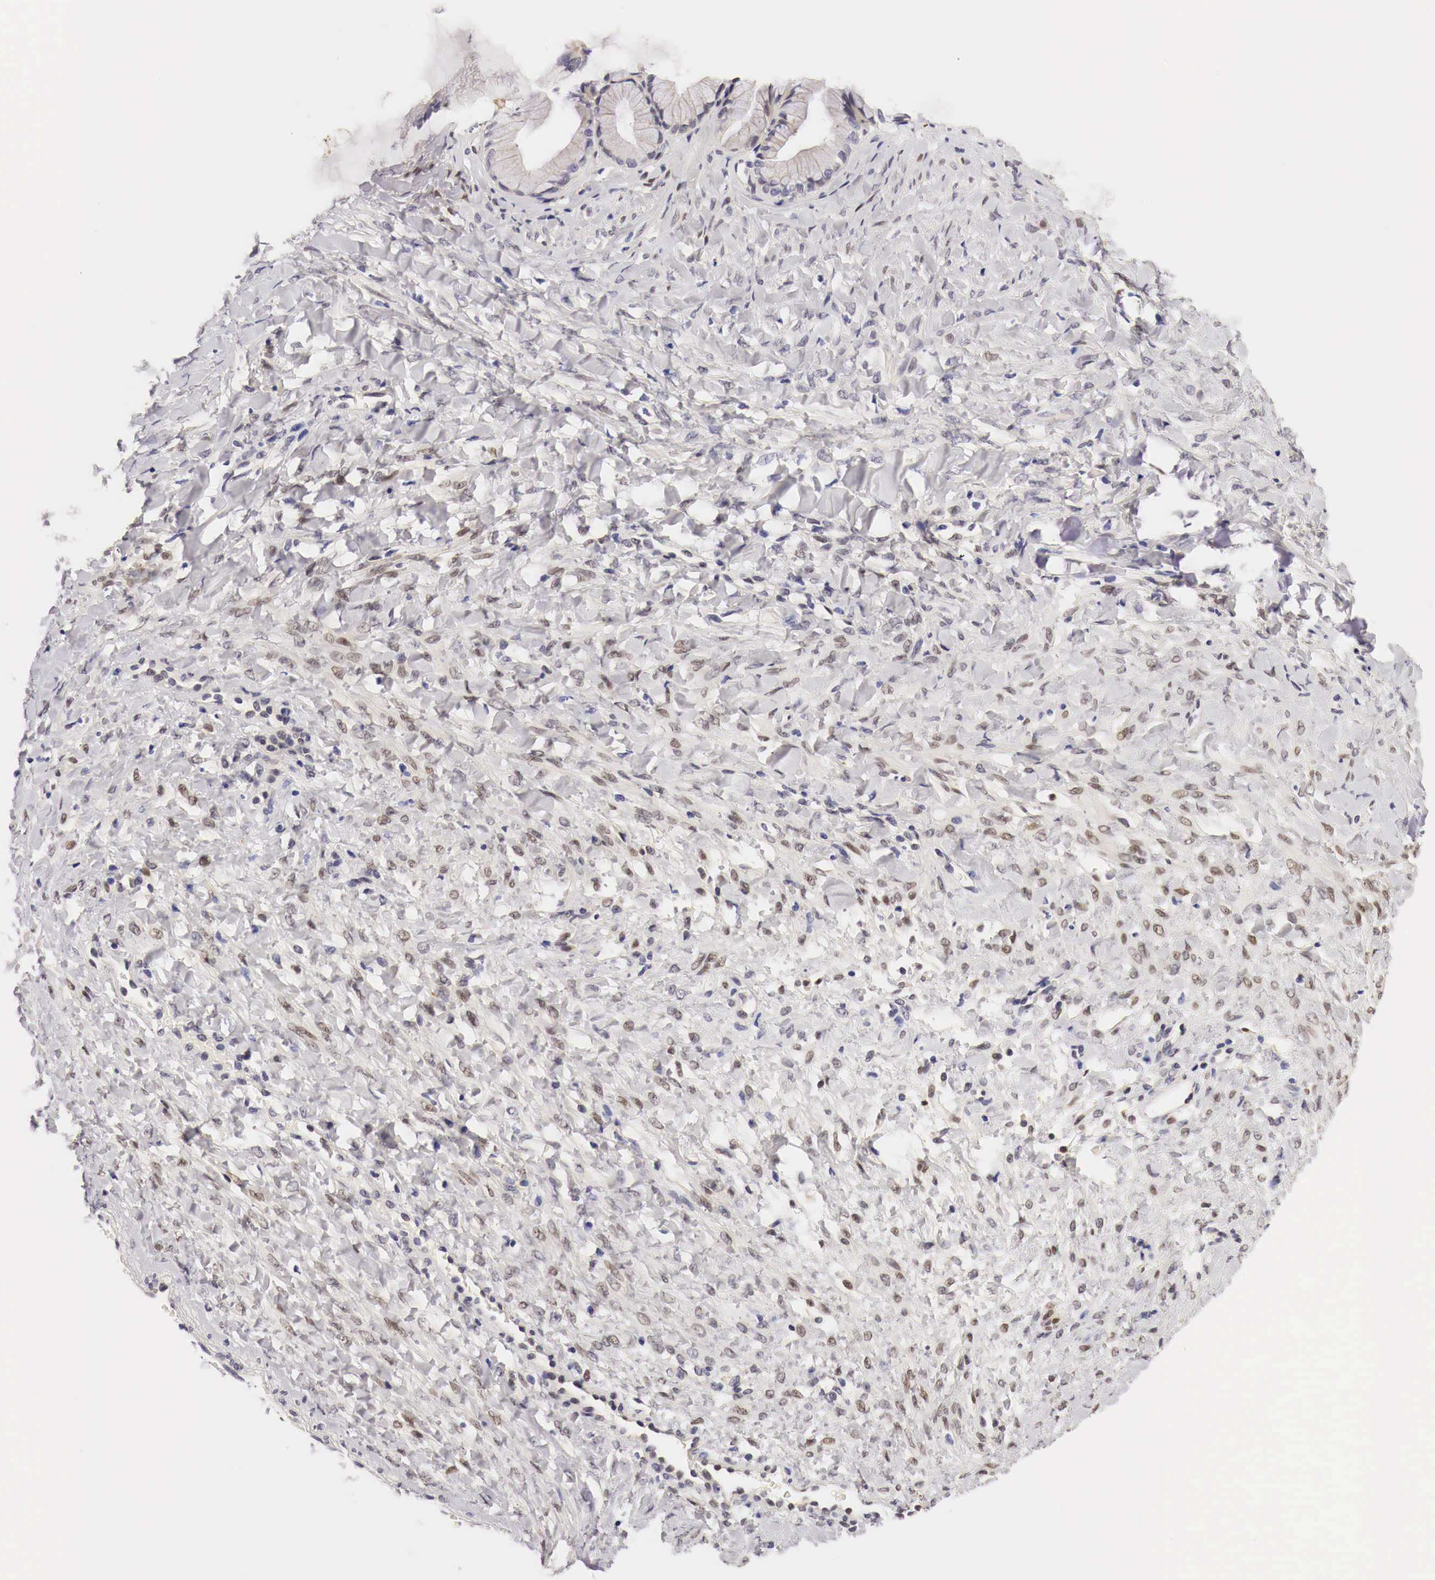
{"staining": {"intensity": "negative", "quantity": "none", "location": "none"}, "tissue": "ovarian cancer", "cell_type": "Tumor cells", "image_type": "cancer", "snomed": [{"axis": "morphology", "description": "Cystadenocarcinoma, mucinous, NOS"}, {"axis": "topography", "description": "Ovary"}], "caption": "This is an immunohistochemistry (IHC) histopathology image of human ovarian cancer. There is no expression in tumor cells.", "gene": "CASP3", "patient": {"sex": "female", "age": 41}}